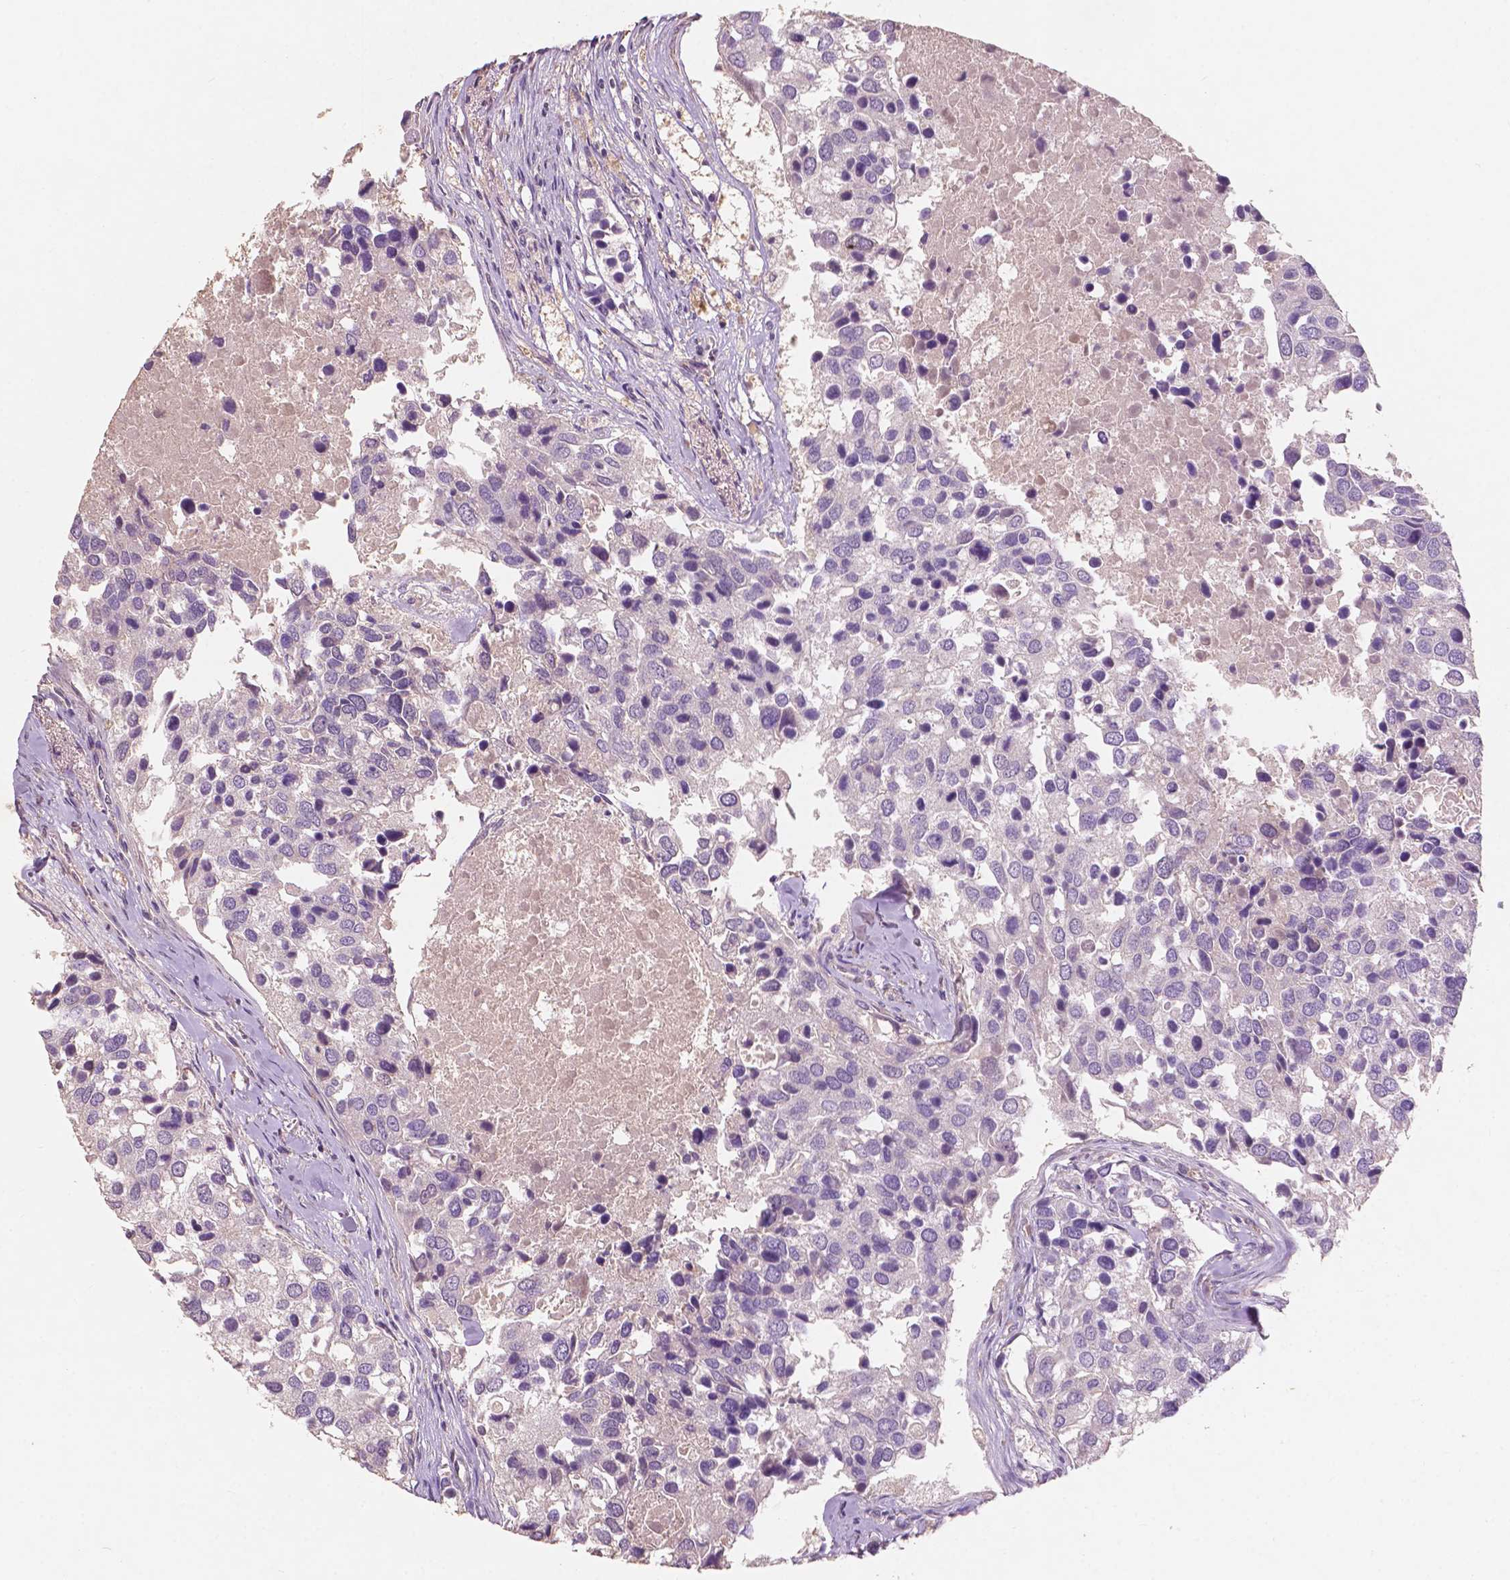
{"staining": {"intensity": "negative", "quantity": "none", "location": "none"}, "tissue": "breast cancer", "cell_type": "Tumor cells", "image_type": "cancer", "snomed": [{"axis": "morphology", "description": "Duct carcinoma"}, {"axis": "topography", "description": "Breast"}], "caption": "The image demonstrates no staining of tumor cells in breast infiltrating ductal carcinoma.", "gene": "CHPT1", "patient": {"sex": "female", "age": 83}}